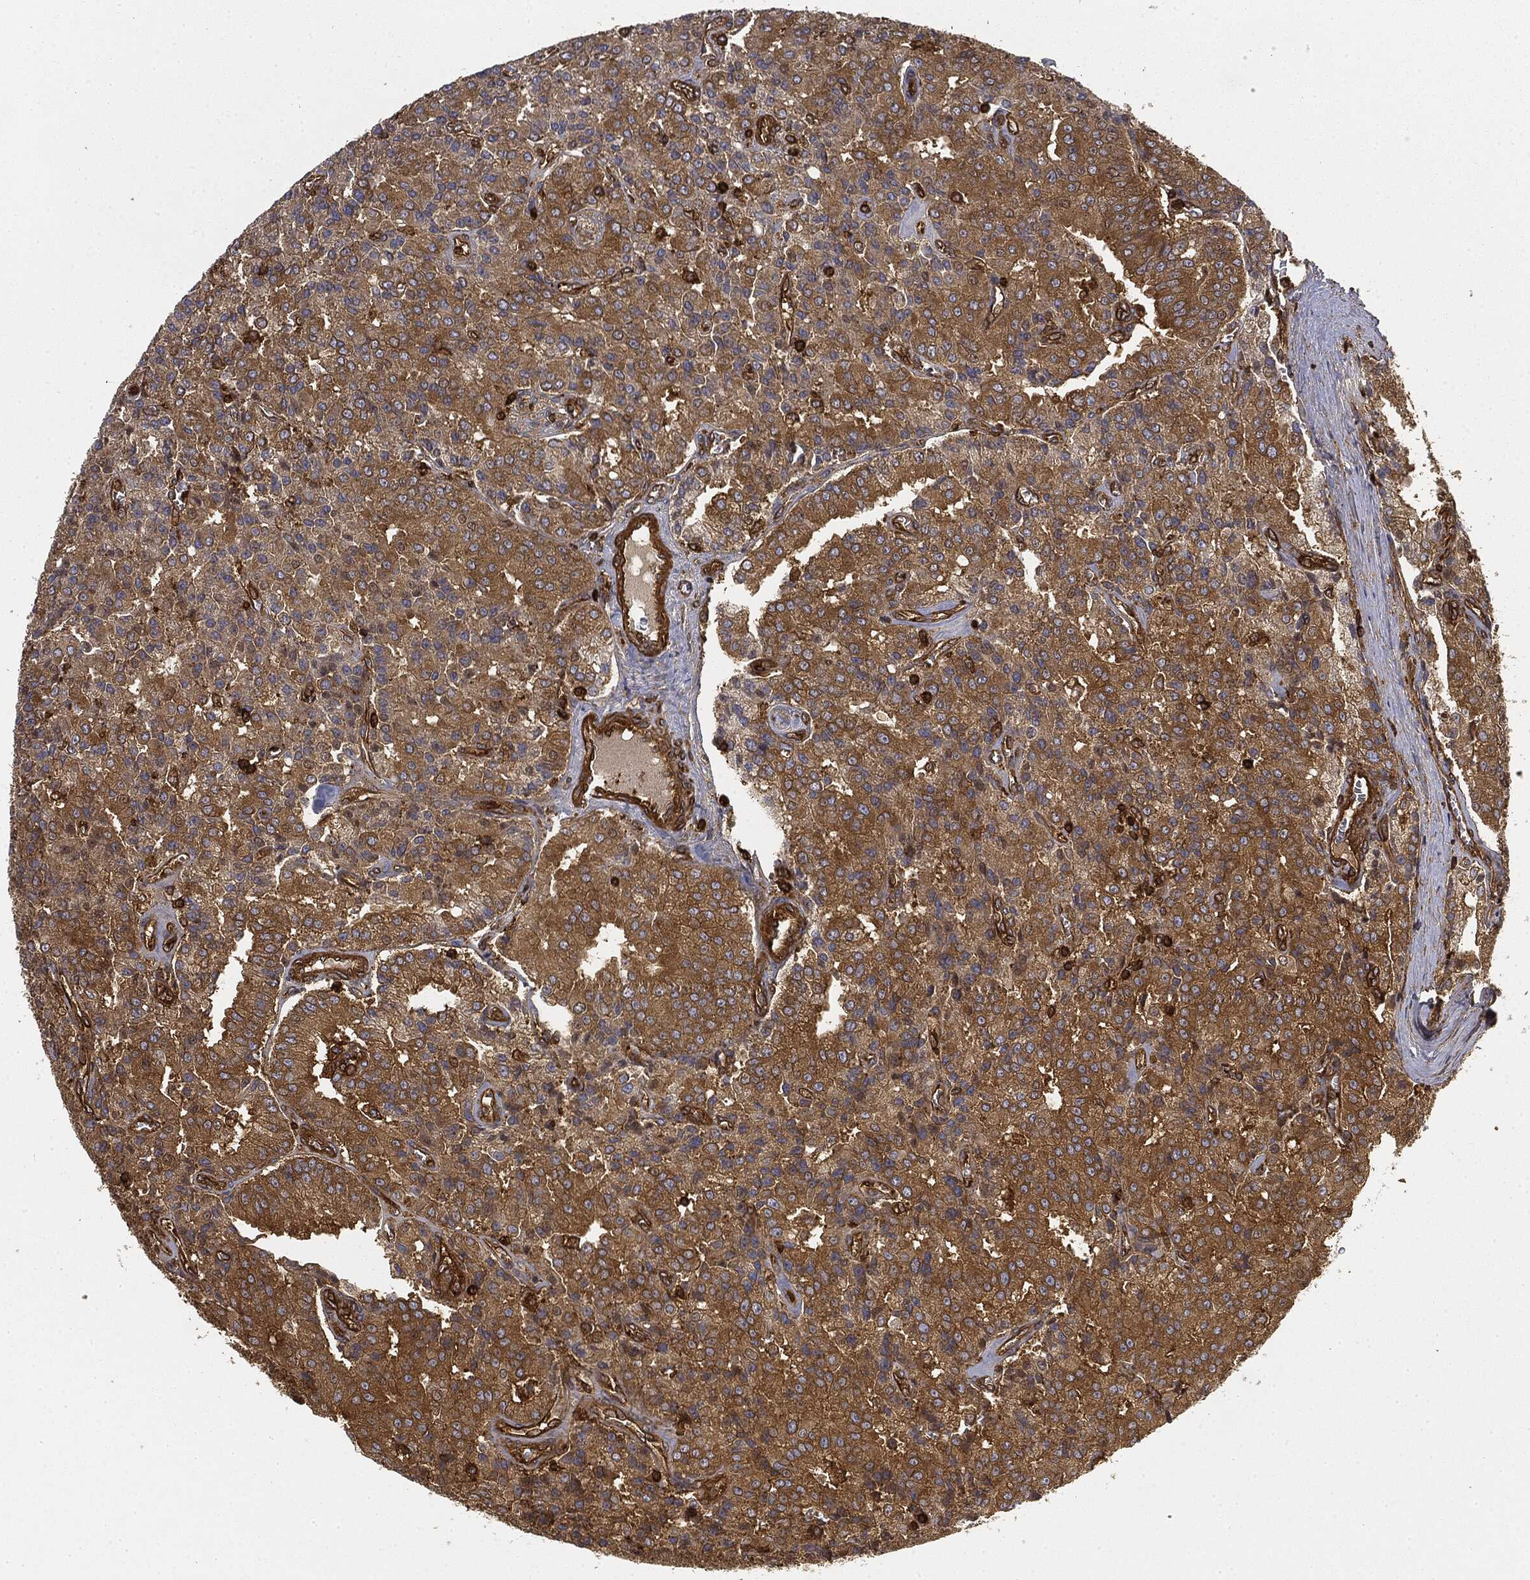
{"staining": {"intensity": "moderate", "quantity": "25%-75%", "location": "cytoplasmic/membranous"}, "tissue": "prostate cancer", "cell_type": "Tumor cells", "image_type": "cancer", "snomed": [{"axis": "morphology", "description": "Adenocarcinoma, NOS"}, {"axis": "topography", "description": "Prostate and seminal vesicle, NOS"}, {"axis": "topography", "description": "Prostate"}], "caption": "DAB (3,3'-diaminobenzidine) immunohistochemical staining of human prostate cancer shows moderate cytoplasmic/membranous protein positivity in approximately 25%-75% of tumor cells.", "gene": "WDR1", "patient": {"sex": "male", "age": 67}}